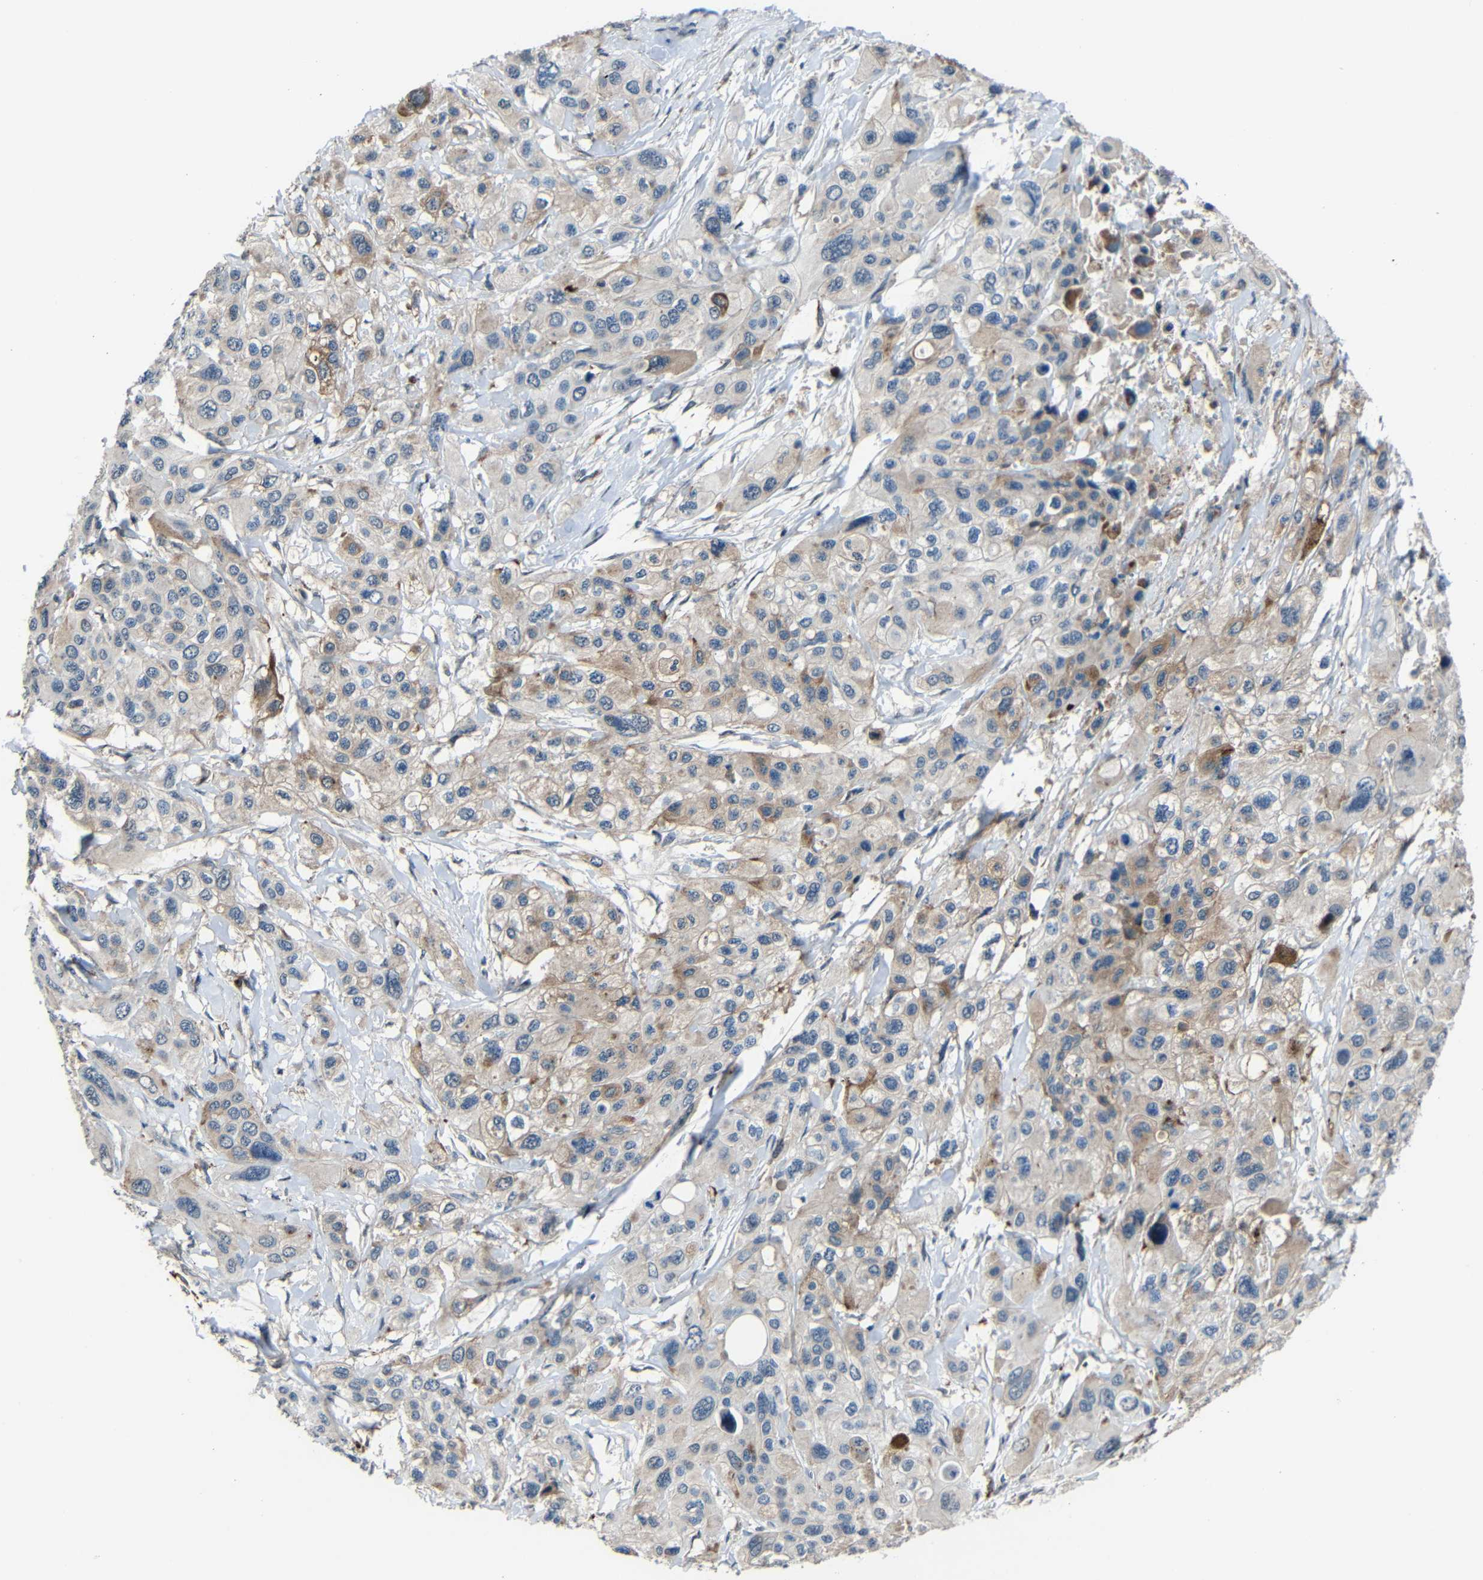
{"staining": {"intensity": "moderate", "quantity": "25%-75%", "location": "cytoplasmic/membranous"}, "tissue": "pancreatic cancer", "cell_type": "Tumor cells", "image_type": "cancer", "snomed": [{"axis": "morphology", "description": "Adenocarcinoma, NOS"}, {"axis": "topography", "description": "Pancreas"}], "caption": "Human adenocarcinoma (pancreatic) stained for a protein (brown) exhibits moderate cytoplasmic/membranous positive positivity in about 25%-75% of tumor cells.", "gene": "DNAJC5", "patient": {"sex": "male", "age": 73}}